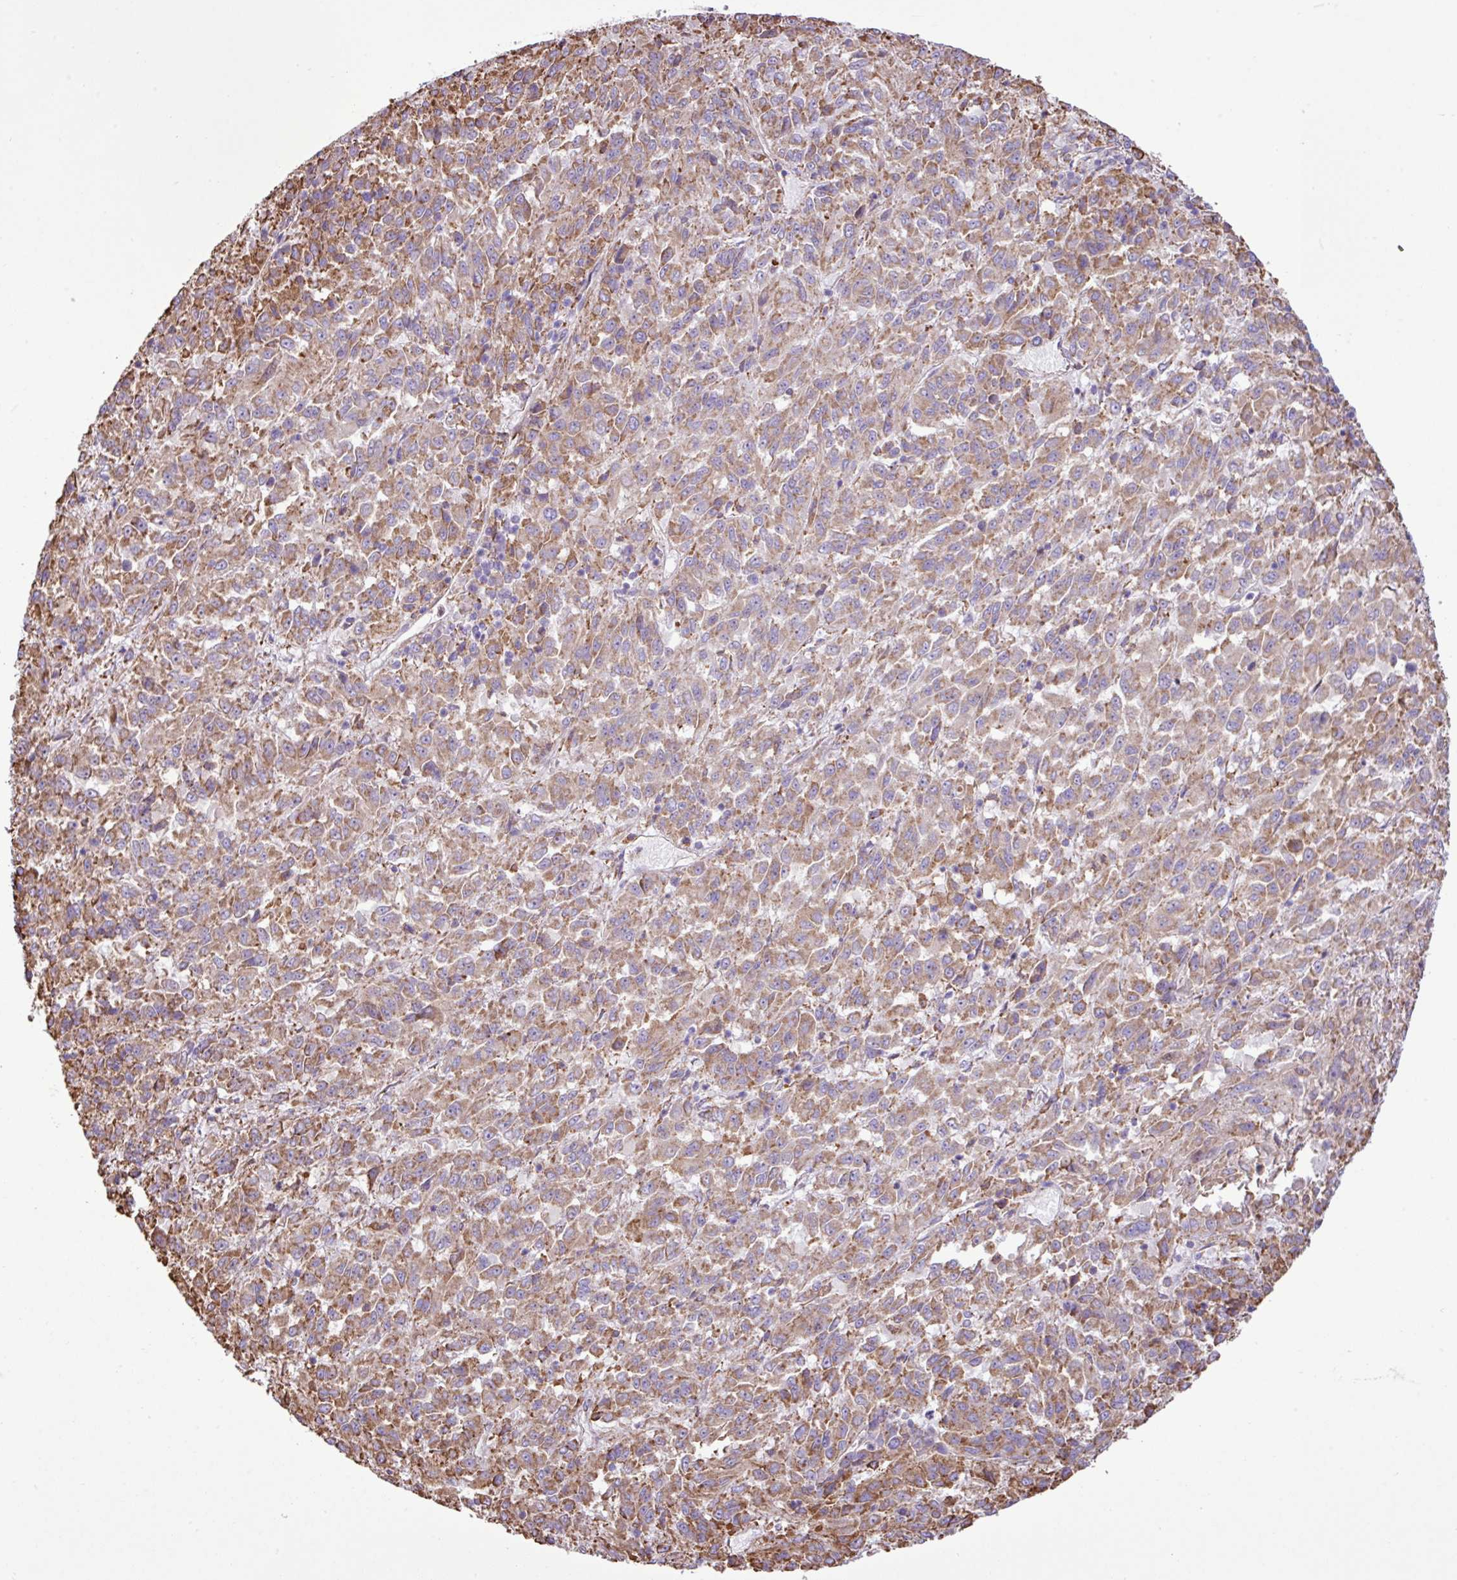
{"staining": {"intensity": "moderate", "quantity": ">75%", "location": "cytoplasmic/membranous"}, "tissue": "melanoma", "cell_type": "Tumor cells", "image_type": "cancer", "snomed": [{"axis": "morphology", "description": "Malignant melanoma, Metastatic site"}, {"axis": "topography", "description": "Lung"}], "caption": "Brown immunohistochemical staining in human melanoma exhibits moderate cytoplasmic/membranous expression in about >75% of tumor cells.", "gene": "ZSCAN5A", "patient": {"sex": "male", "age": 64}}